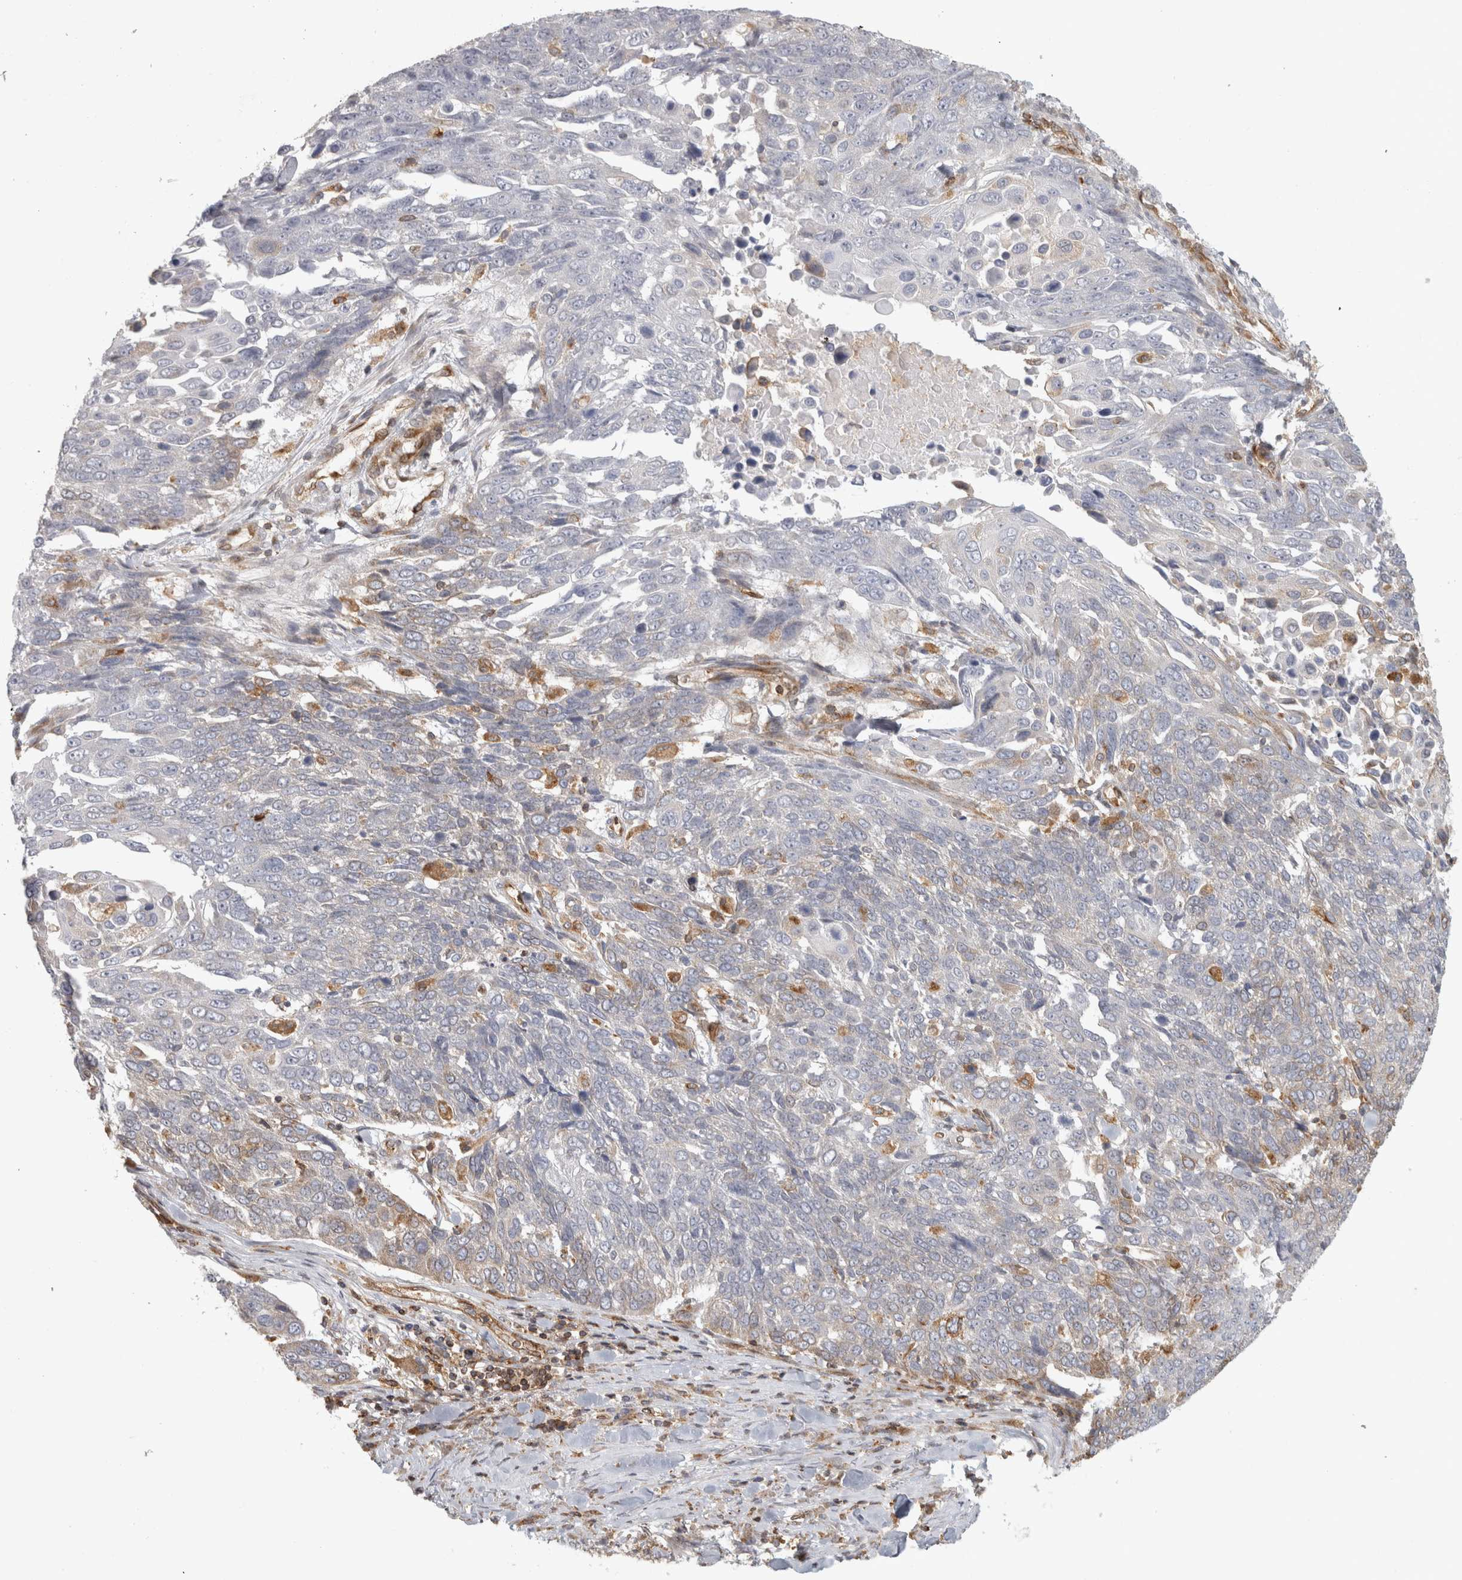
{"staining": {"intensity": "negative", "quantity": "none", "location": "none"}, "tissue": "lung cancer", "cell_type": "Tumor cells", "image_type": "cancer", "snomed": [{"axis": "morphology", "description": "Squamous cell carcinoma, NOS"}, {"axis": "topography", "description": "Lung"}], "caption": "Lung squamous cell carcinoma stained for a protein using immunohistochemistry shows no positivity tumor cells.", "gene": "HLA-E", "patient": {"sex": "male", "age": 66}}